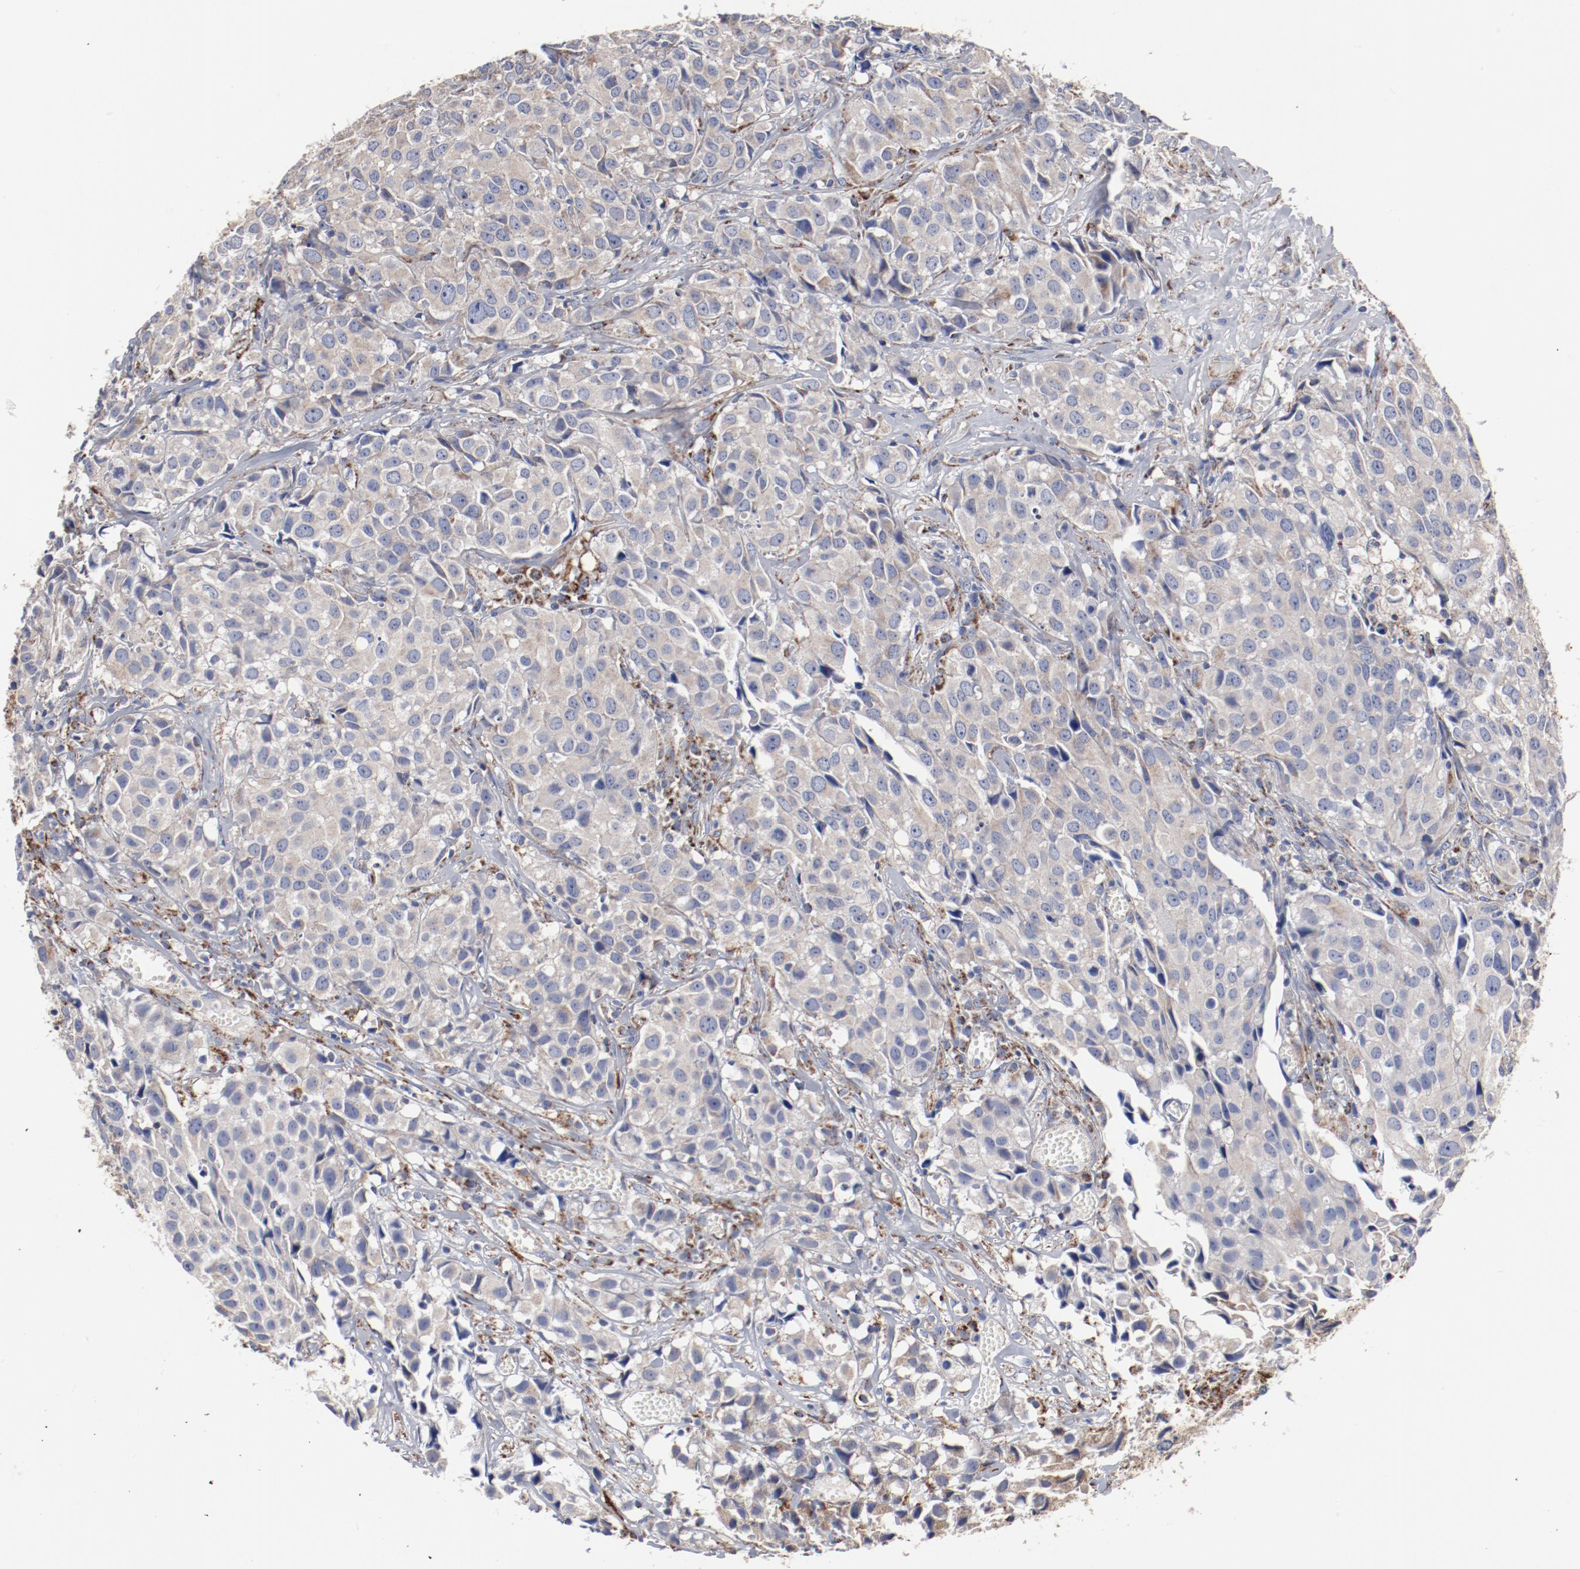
{"staining": {"intensity": "weak", "quantity": ">75%", "location": "cytoplasmic/membranous"}, "tissue": "urothelial cancer", "cell_type": "Tumor cells", "image_type": "cancer", "snomed": [{"axis": "morphology", "description": "Urothelial carcinoma, High grade"}, {"axis": "topography", "description": "Urinary bladder"}], "caption": "Weak cytoplasmic/membranous staining for a protein is appreciated in approximately >75% of tumor cells of high-grade urothelial carcinoma using immunohistochemistry (IHC).", "gene": "NDUFV2", "patient": {"sex": "female", "age": 75}}